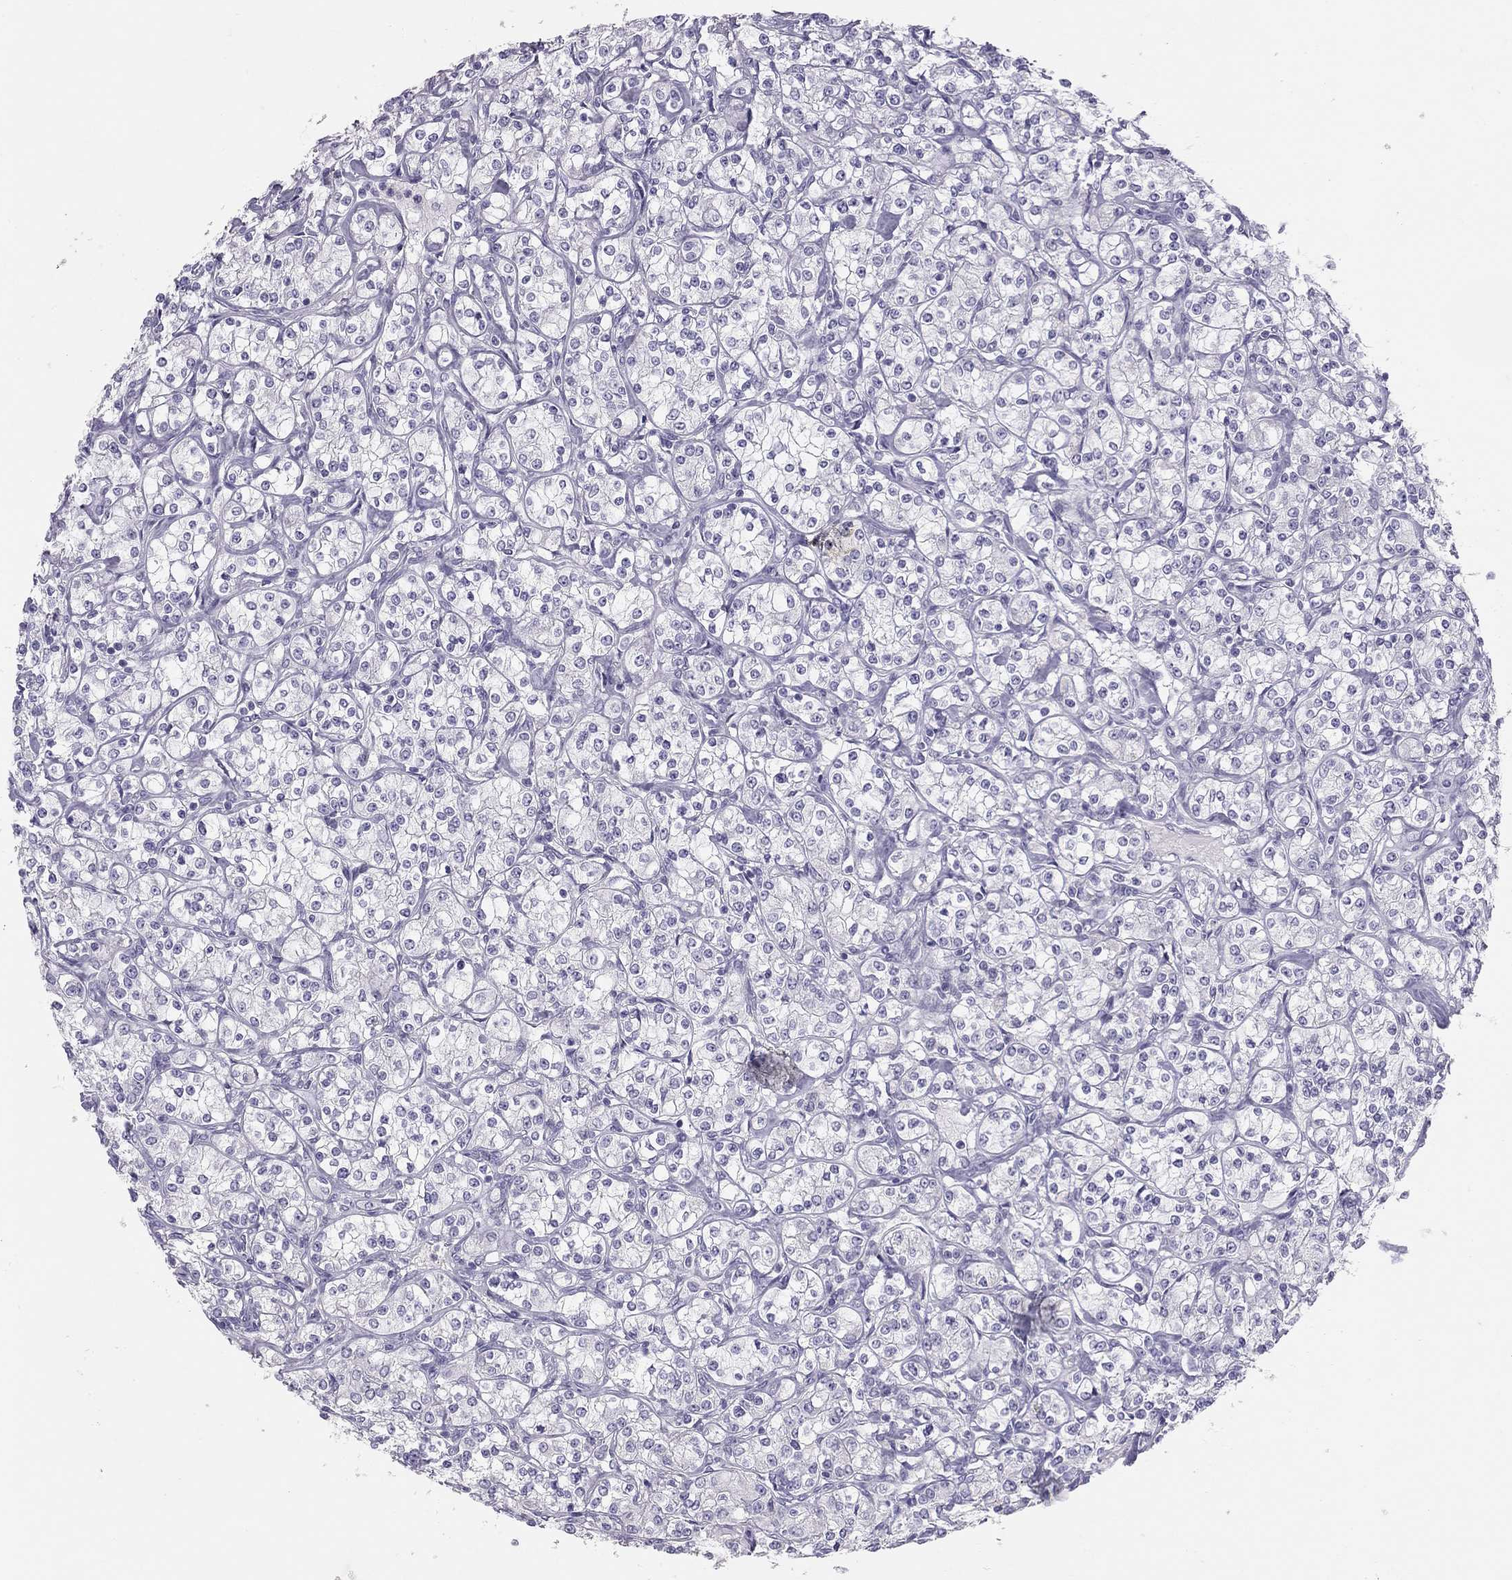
{"staining": {"intensity": "negative", "quantity": "none", "location": "none"}, "tissue": "renal cancer", "cell_type": "Tumor cells", "image_type": "cancer", "snomed": [{"axis": "morphology", "description": "Adenocarcinoma, NOS"}, {"axis": "topography", "description": "Kidney"}], "caption": "High magnification brightfield microscopy of renal cancer (adenocarcinoma) stained with DAB (3,3'-diaminobenzidine) (brown) and counterstained with hematoxylin (blue): tumor cells show no significant positivity. The staining is performed using DAB brown chromogen with nuclei counter-stained in using hematoxylin.", "gene": "SPATA12", "patient": {"sex": "male", "age": 77}}